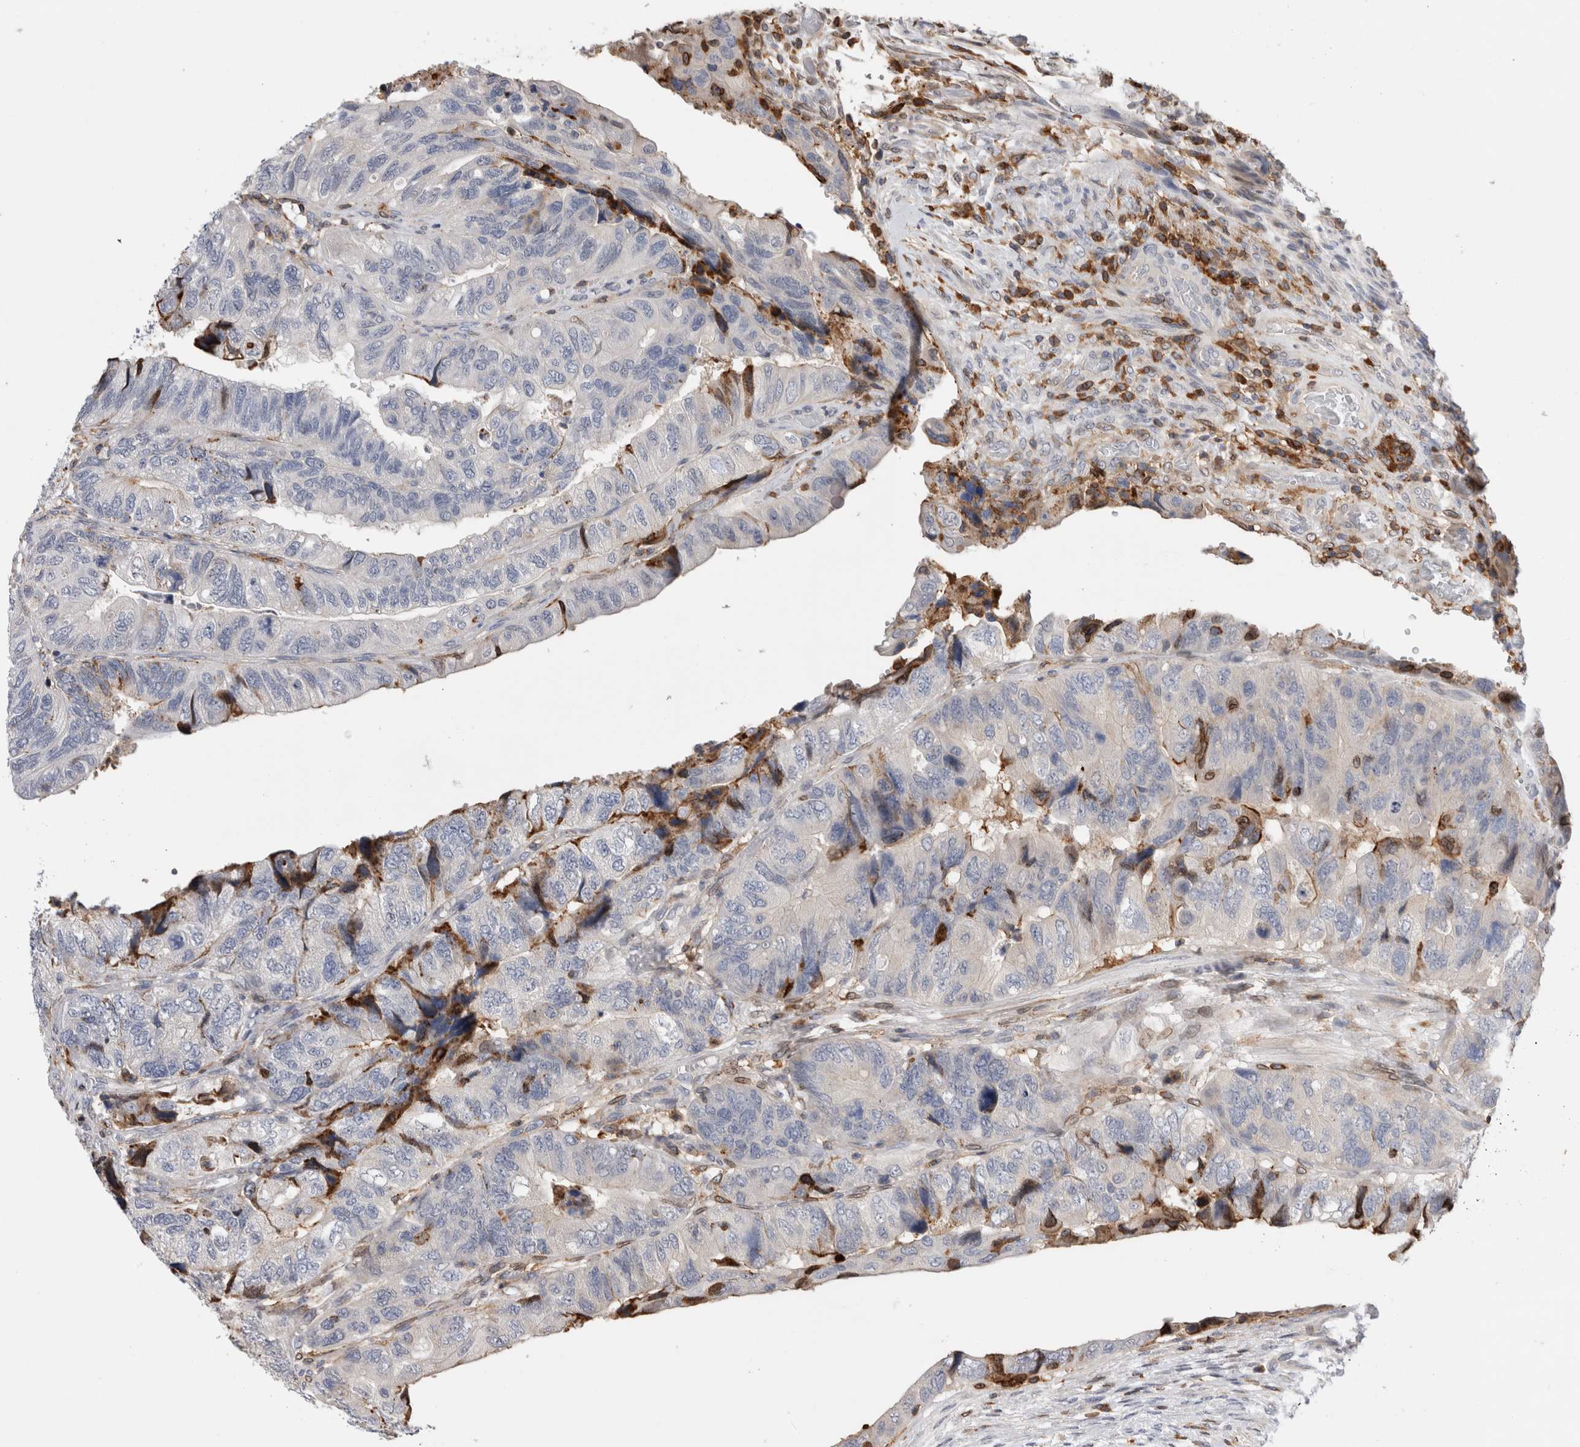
{"staining": {"intensity": "weak", "quantity": "<25%", "location": "cytoplasmic/membranous"}, "tissue": "colorectal cancer", "cell_type": "Tumor cells", "image_type": "cancer", "snomed": [{"axis": "morphology", "description": "Adenocarcinoma, NOS"}, {"axis": "topography", "description": "Rectum"}], "caption": "There is no significant expression in tumor cells of colorectal adenocarcinoma.", "gene": "CCDC88B", "patient": {"sex": "male", "age": 63}}